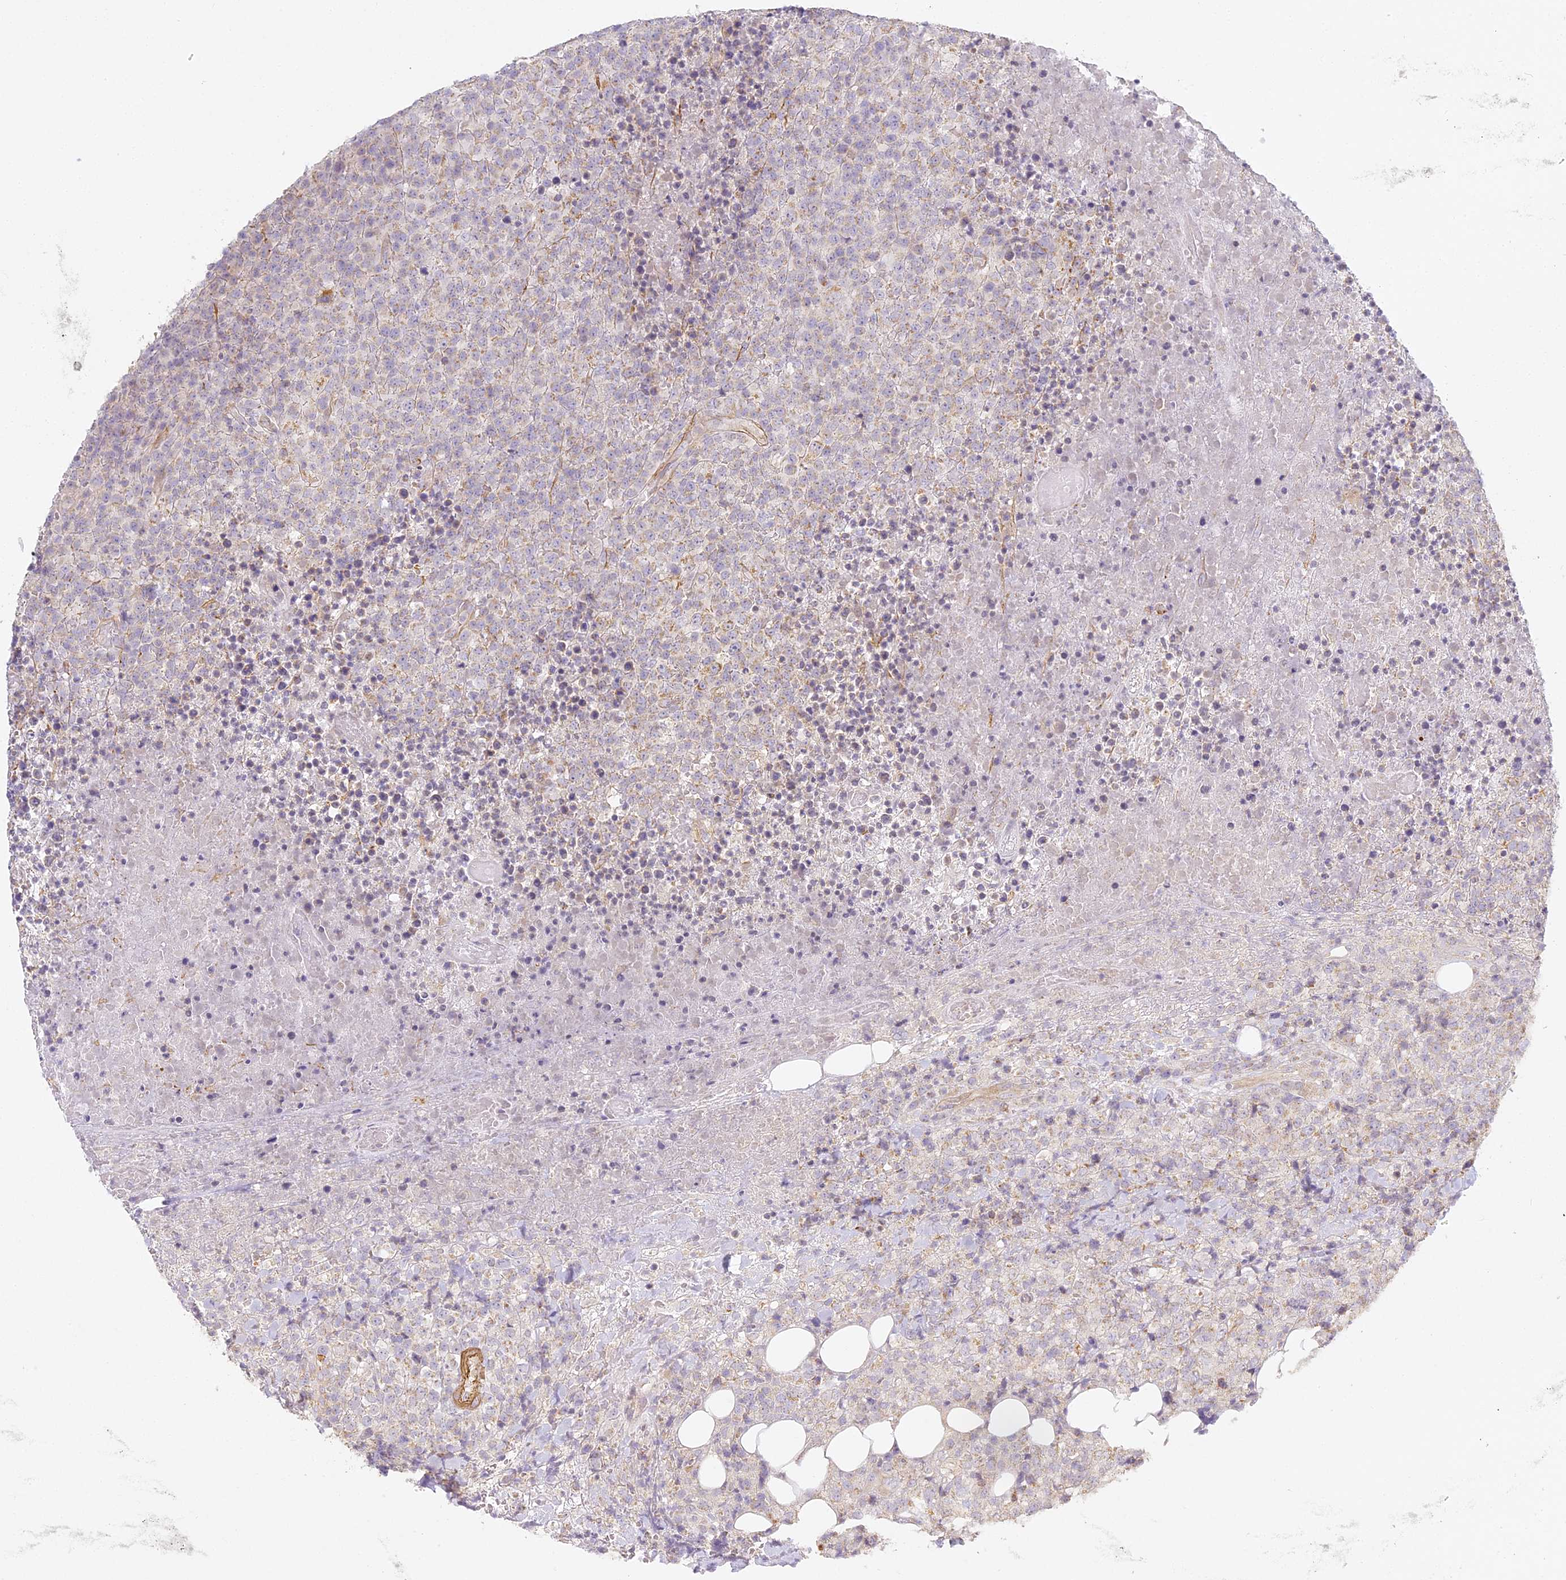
{"staining": {"intensity": "negative", "quantity": "none", "location": "none"}, "tissue": "lymphoma", "cell_type": "Tumor cells", "image_type": "cancer", "snomed": [{"axis": "morphology", "description": "Malignant lymphoma, non-Hodgkin's type, High grade"}, {"axis": "topography", "description": "Lymph node"}], "caption": "Protein analysis of high-grade malignant lymphoma, non-Hodgkin's type exhibits no significant staining in tumor cells.", "gene": "MED28", "patient": {"sex": "male", "age": 13}}